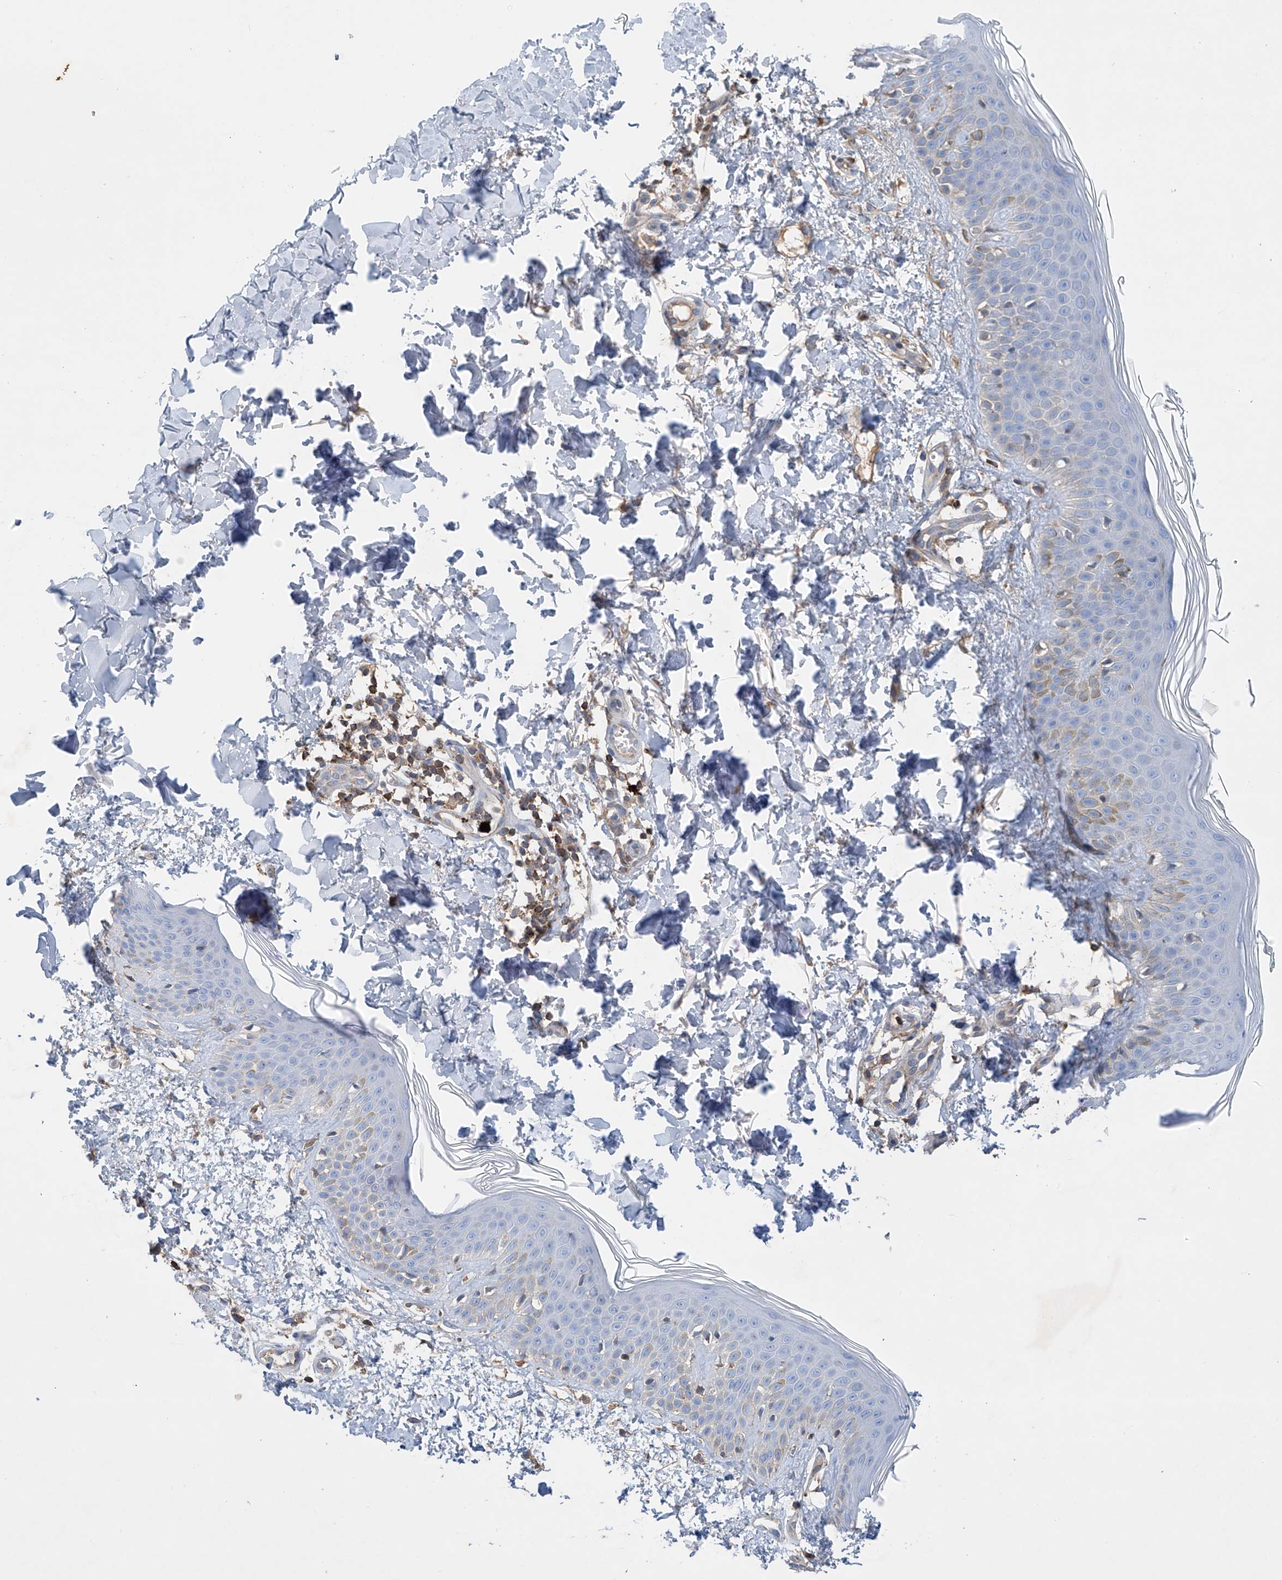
{"staining": {"intensity": "moderate", "quantity": "<25%", "location": "cytoplasmic/membranous"}, "tissue": "skin", "cell_type": "Fibroblasts", "image_type": "normal", "snomed": [{"axis": "morphology", "description": "Normal tissue, NOS"}, {"axis": "topography", "description": "Skin"}], "caption": "Immunohistochemistry image of normal skin: human skin stained using immunohistochemistry (IHC) demonstrates low levels of moderate protein expression localized specifically in the cytoplasmic/membranous of fibroblasts, appearing as a cytoplasmic/membranous brown color.", "gene": "PHACTR2", "patient": {"sex": "male", "age": 37}}